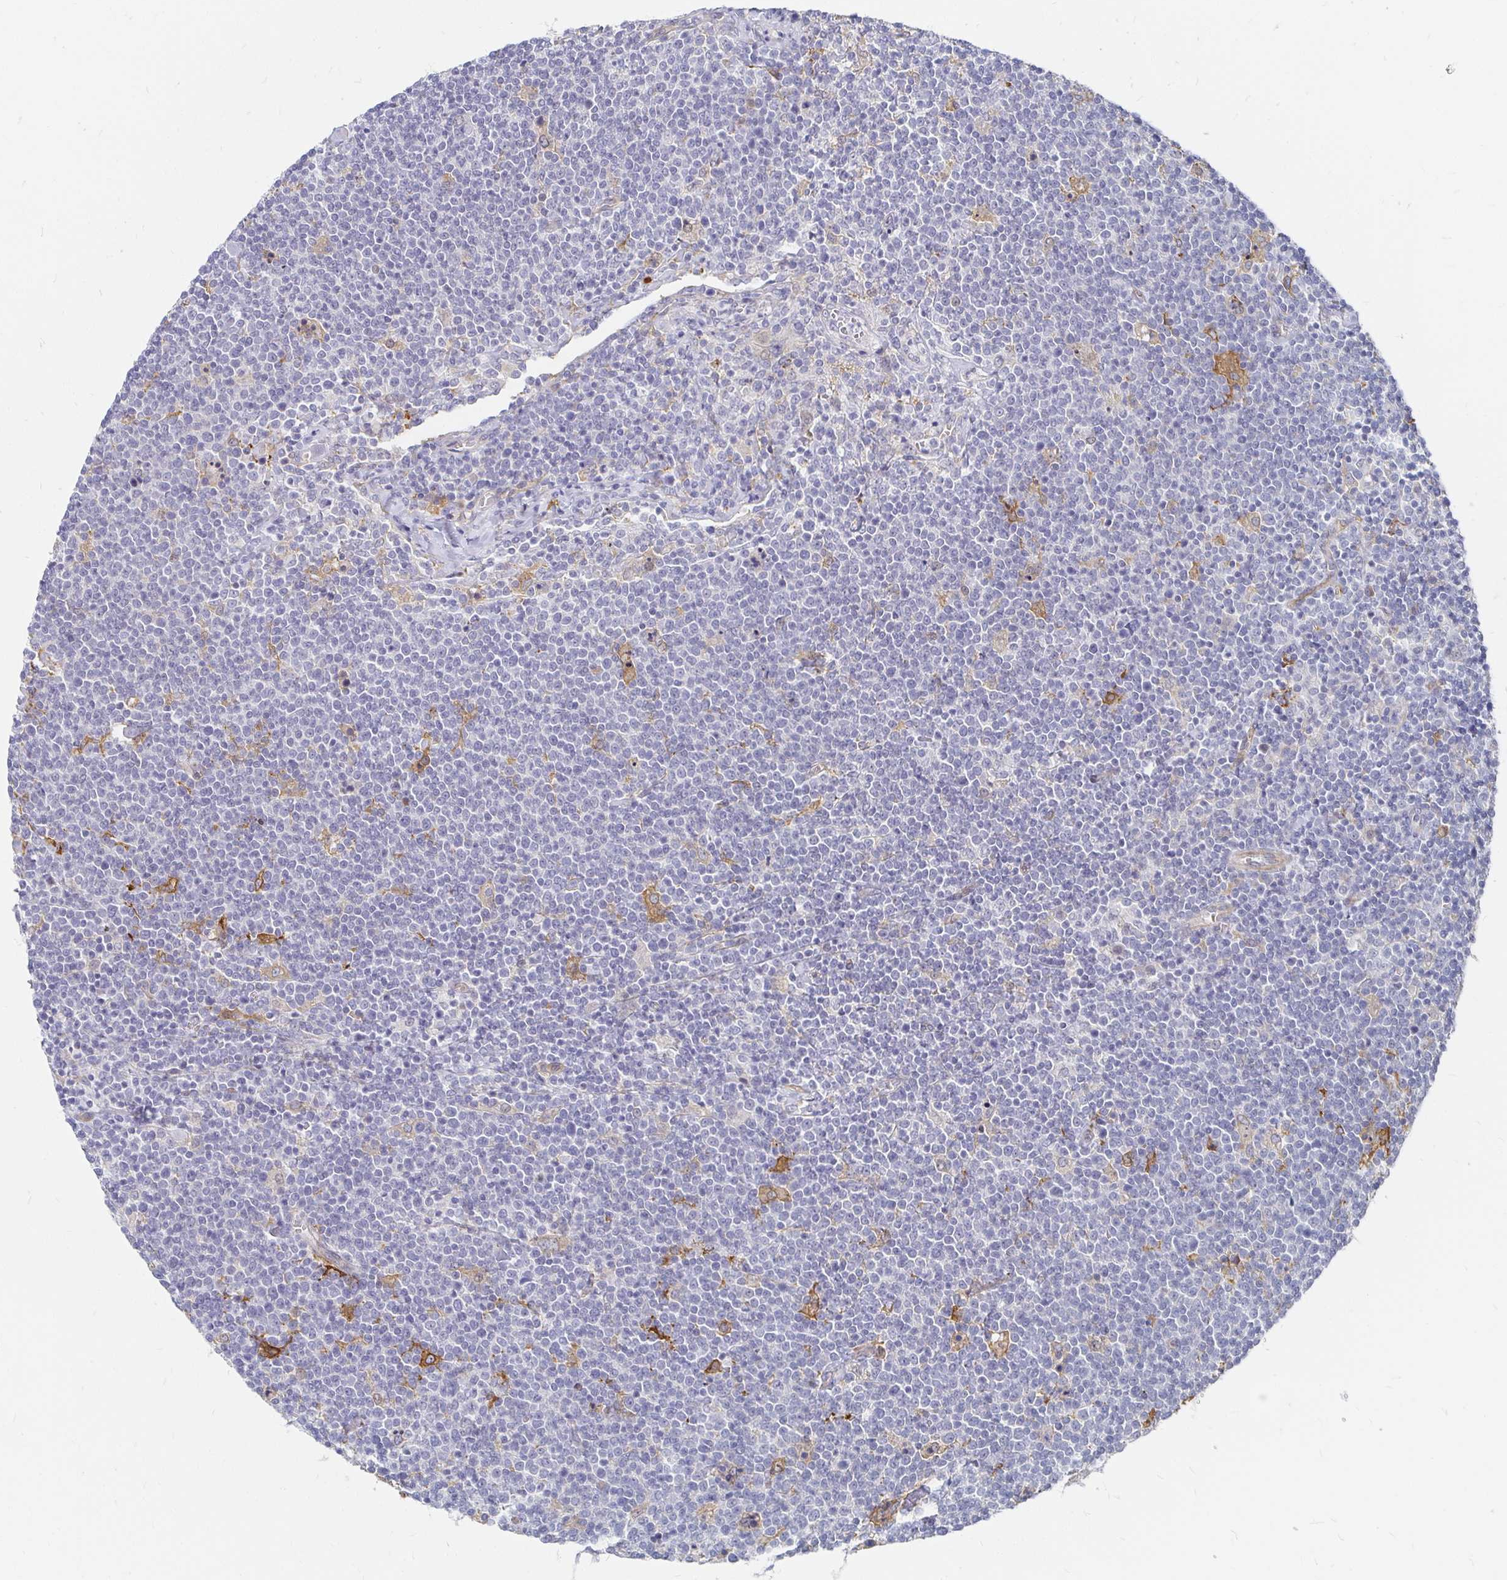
{"staining": {"intensity": "negative", "quantity": "none", "location": "none"}, "tissue": "lymphoma", "cell_type": "Tumor cells", "image_type": "cancer", "snomed": [{"axis": "morphology", "description": "Malignant lymphoma, non-Hodgkin's type, High grade"}, {"axis": "topography", "description": "Lymph node"}], "caption": "Malignant lymphoma, non-Hodgkin's type (high-grade) was stained to show a protein in brown. There is no significant expression in tumor cells.", "gene": "CCDC85A", "patient": {"sex": "male", "age": 61}}